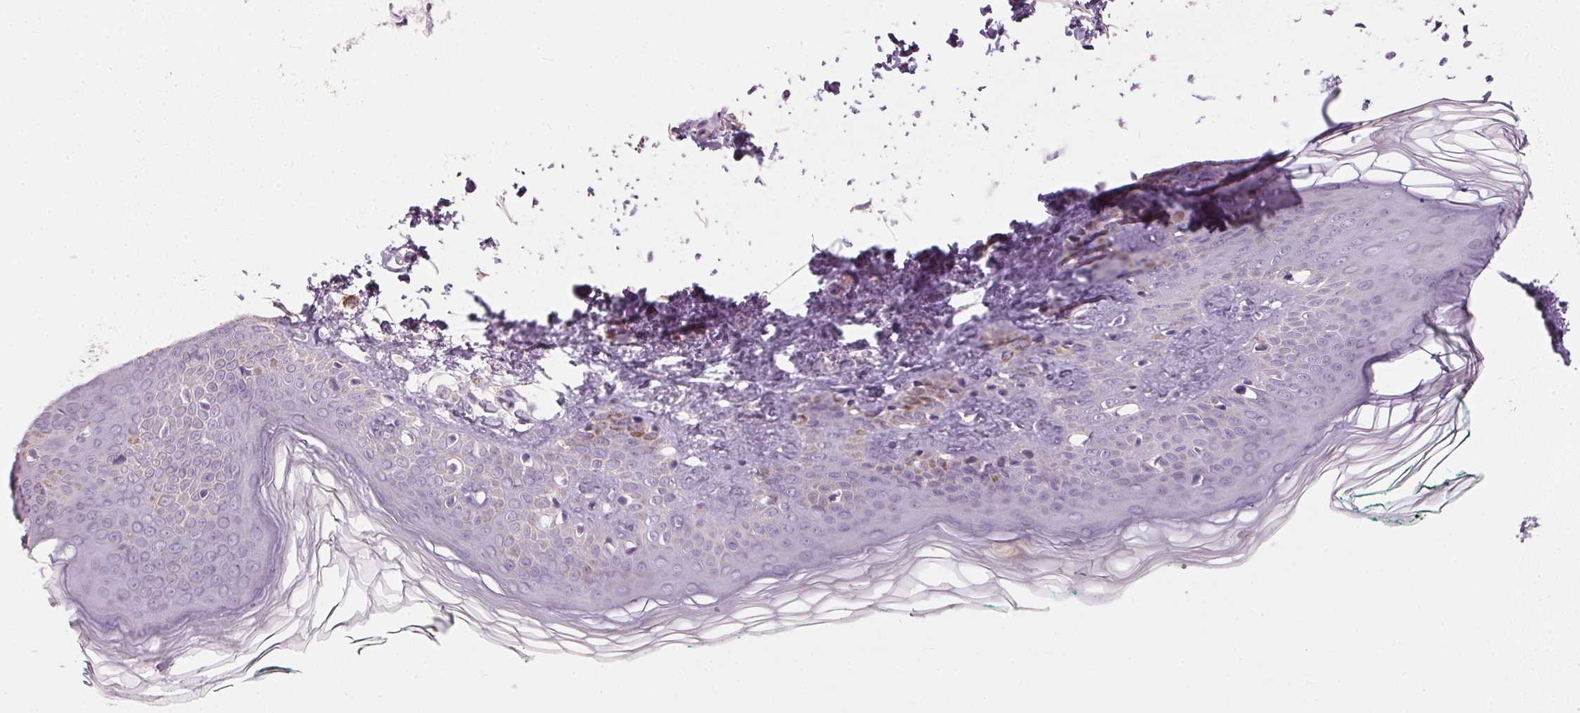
{"staining": {"intensity": "negative", "quantity": "none", "location": "none"}, "tissue": "skin", "cell_type": "Fibroblasts", "image_type": "normal", "snomed": [{"axis": "morphology", "description": "Normal tissue, NOS"}, {"axis": "topography", "description": "Skin"}, {"axis": "topography", "description": "Peripheral nerve tissue"}], "caption": "A high-resolution photomicrograph shows IHC staining of unremarkable skin, which demonstrates no significant expression in fibroblasts. (DAB IHC, high magnification).", "gene": "HSD17B1", "patient": {"sex": "female", "age": 45}}